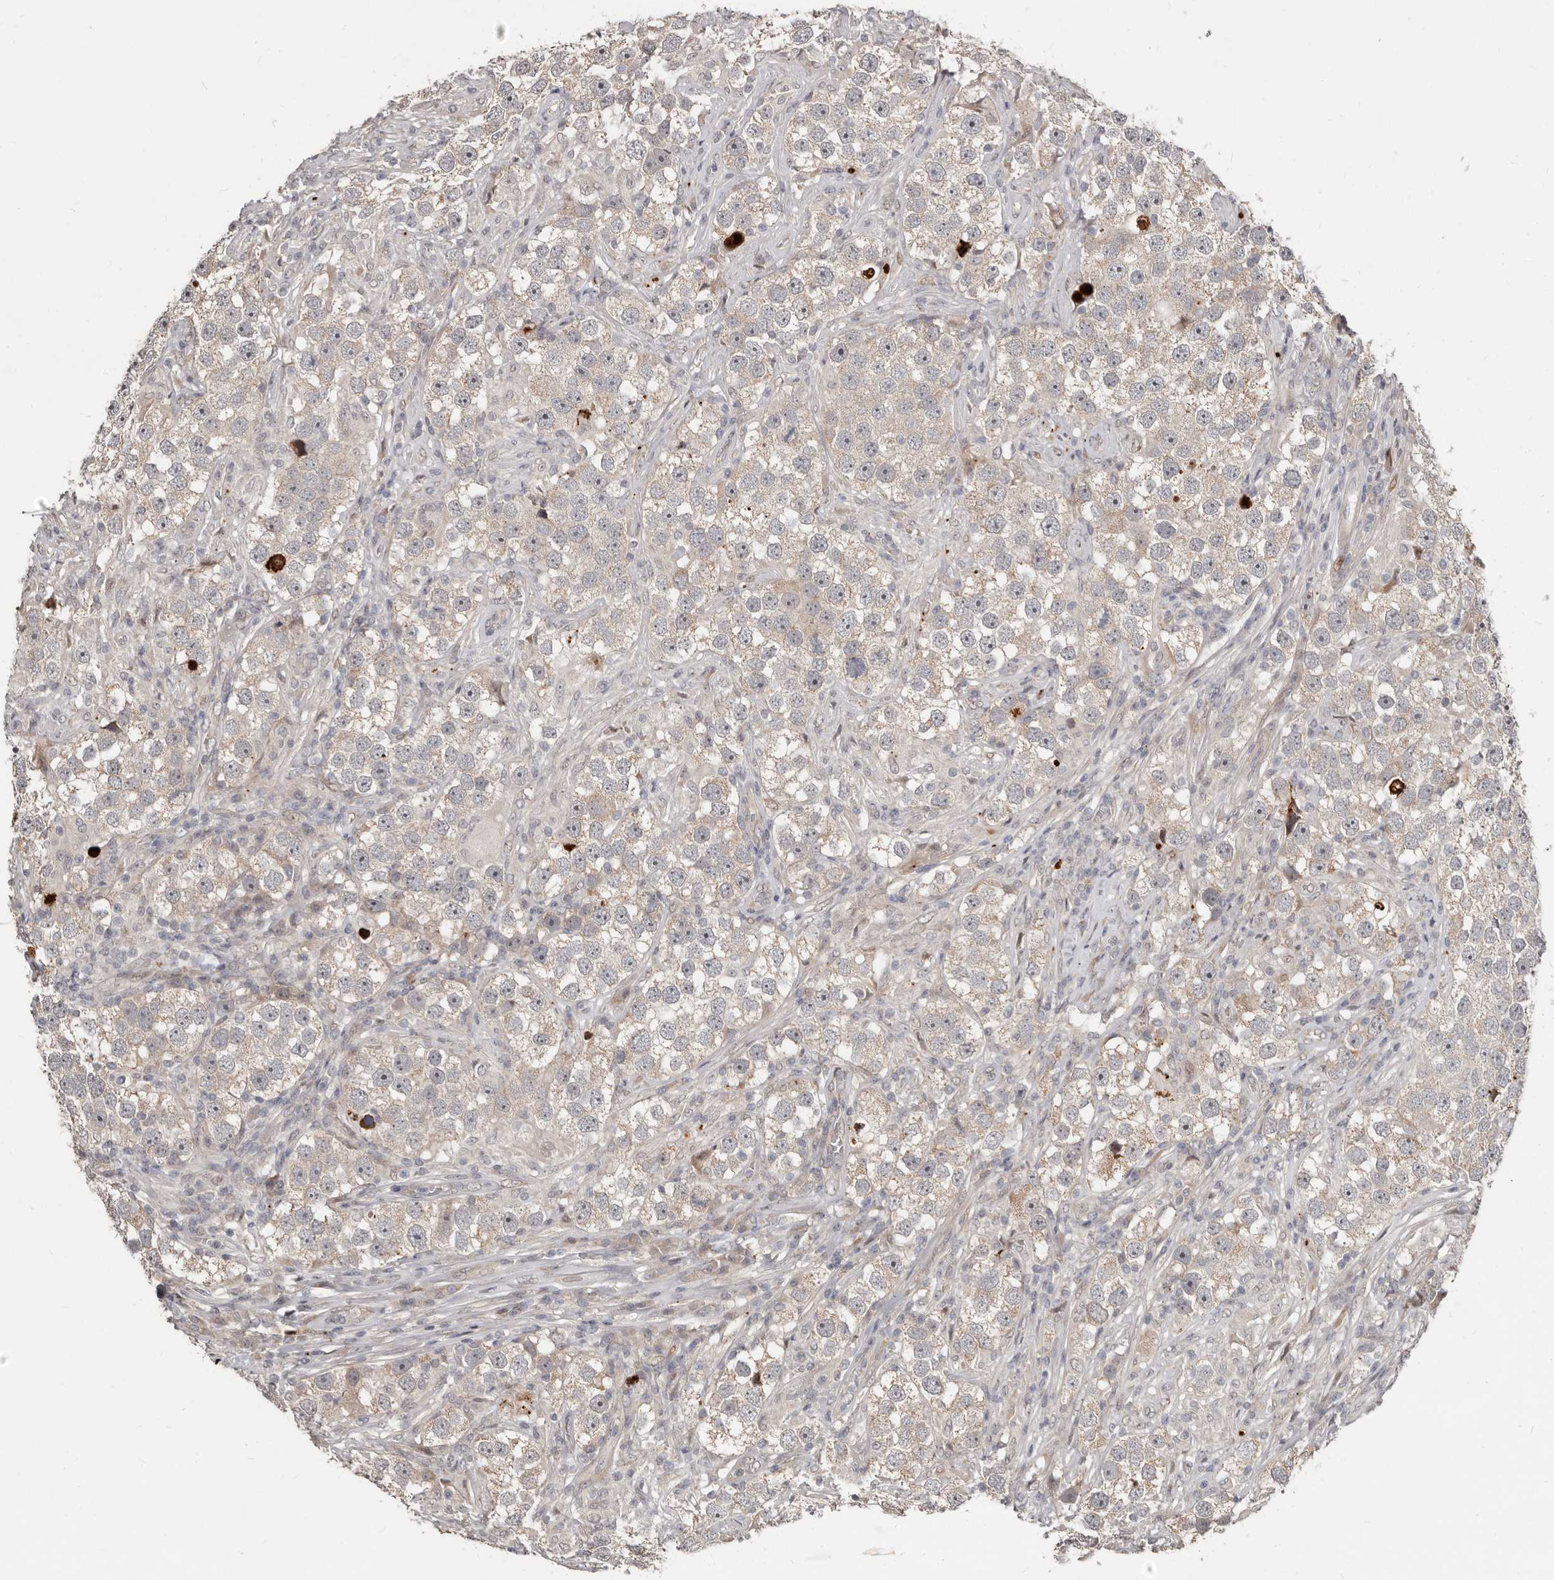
{"staining": {"intensity": "negative", "quantity": "none", "location": "none"}, "tissue": "testis cancer", "cell_type": "Tumor cells", "image_type": "cancer", "snomed": [{"axis": "morphology", "description": "Seminoma, NOS"}, {"axis": "topography", "description": "Testis"}], "caption": "This is a micrograph of immunohistochemistry (IHC) staining of testis cancer, which shows no expression in tumor cells.", "gene": "APOL6", "patient": {"sex": "male", "age": 49}}